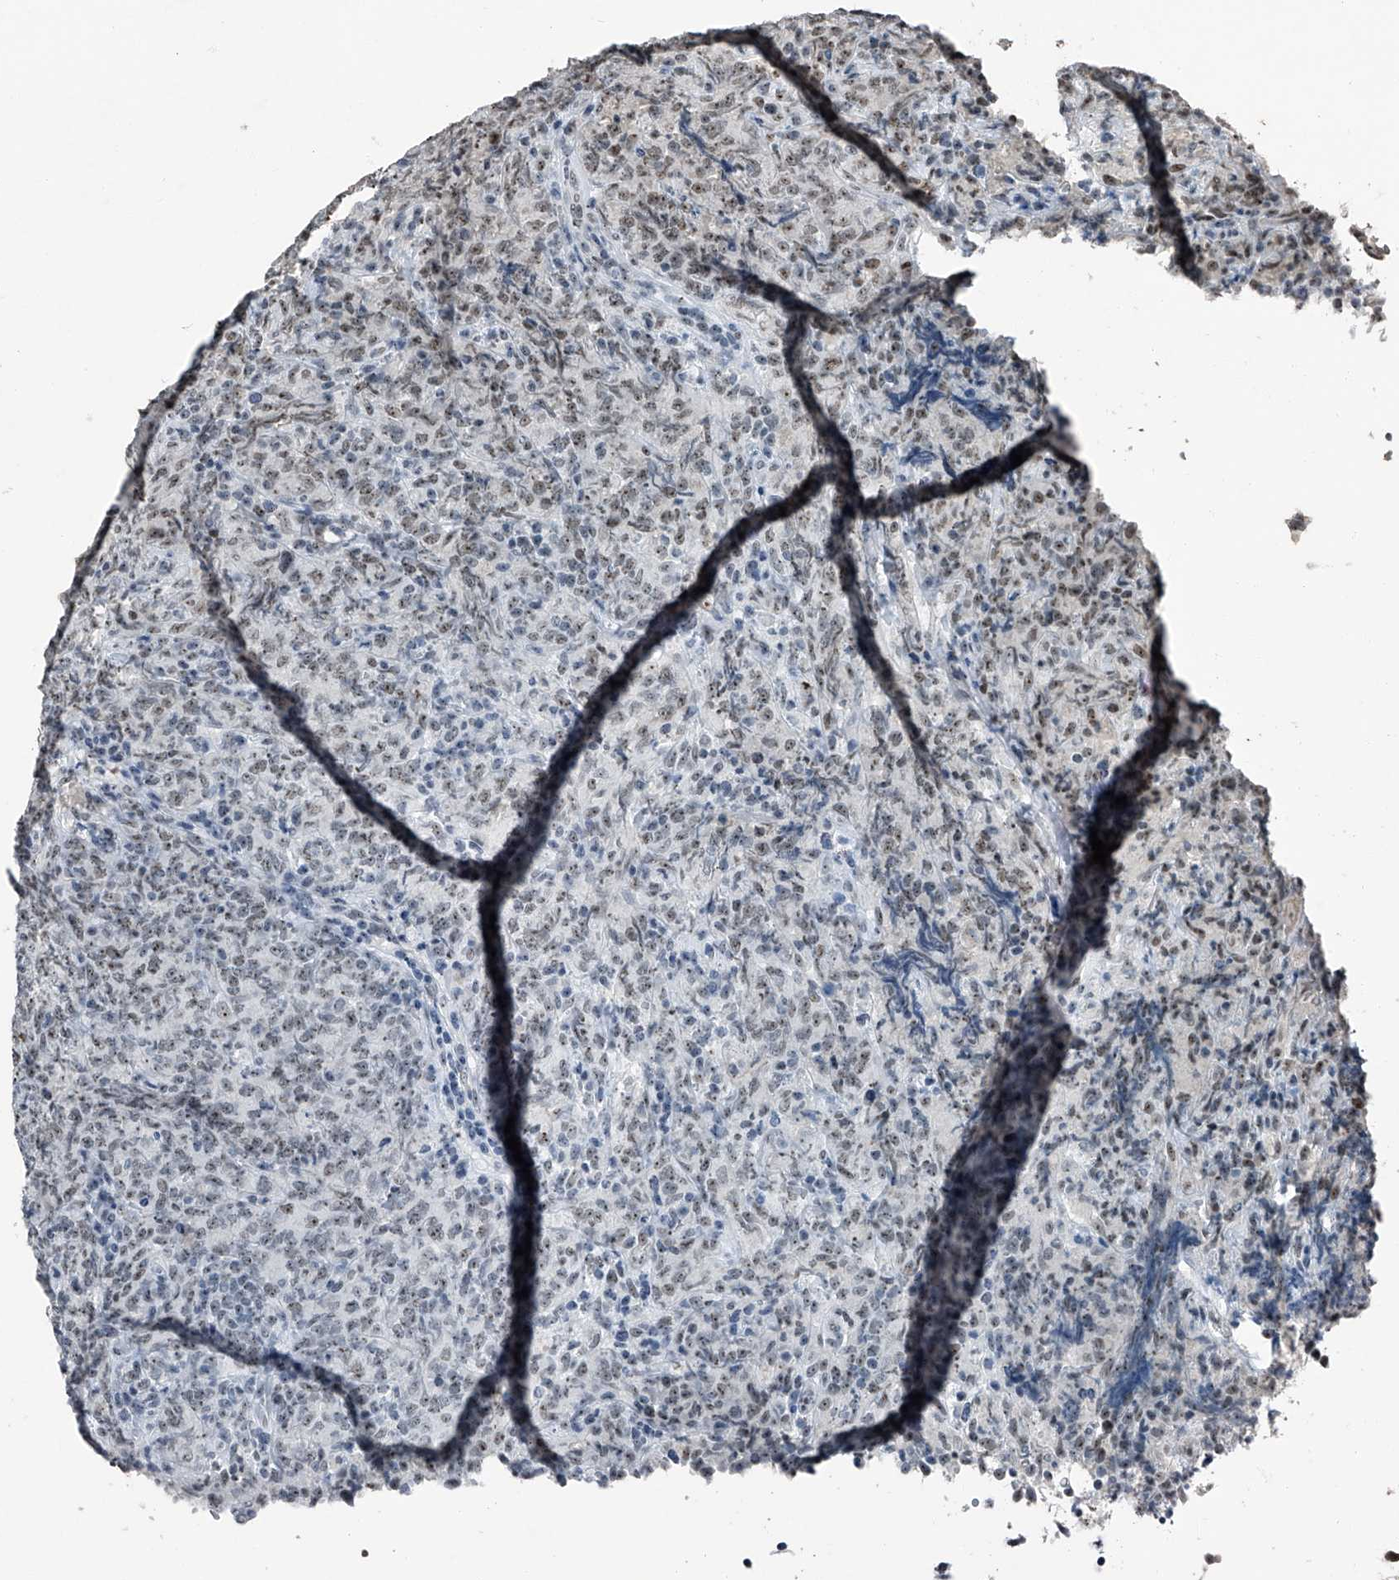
{"staining": {"intensity": "weak", "quantity": ">75%", "location": "nuclear"}, "tissue": "lymphoma", "cell_type": "Tumor cells", "image_type": "cancer", "snomed": [{"axis": "morphology", "description": "Malignant lymphoma, non-Hodgkin's type, High grade"}, {"axis": "topography", "description": "Tonsil"}], "caption": "Lymphoma stained with a protein marker exhibits weak staining in tumor cells.", "gene": "TCOF1", "patient": {"sex": "female", "age": 36}}